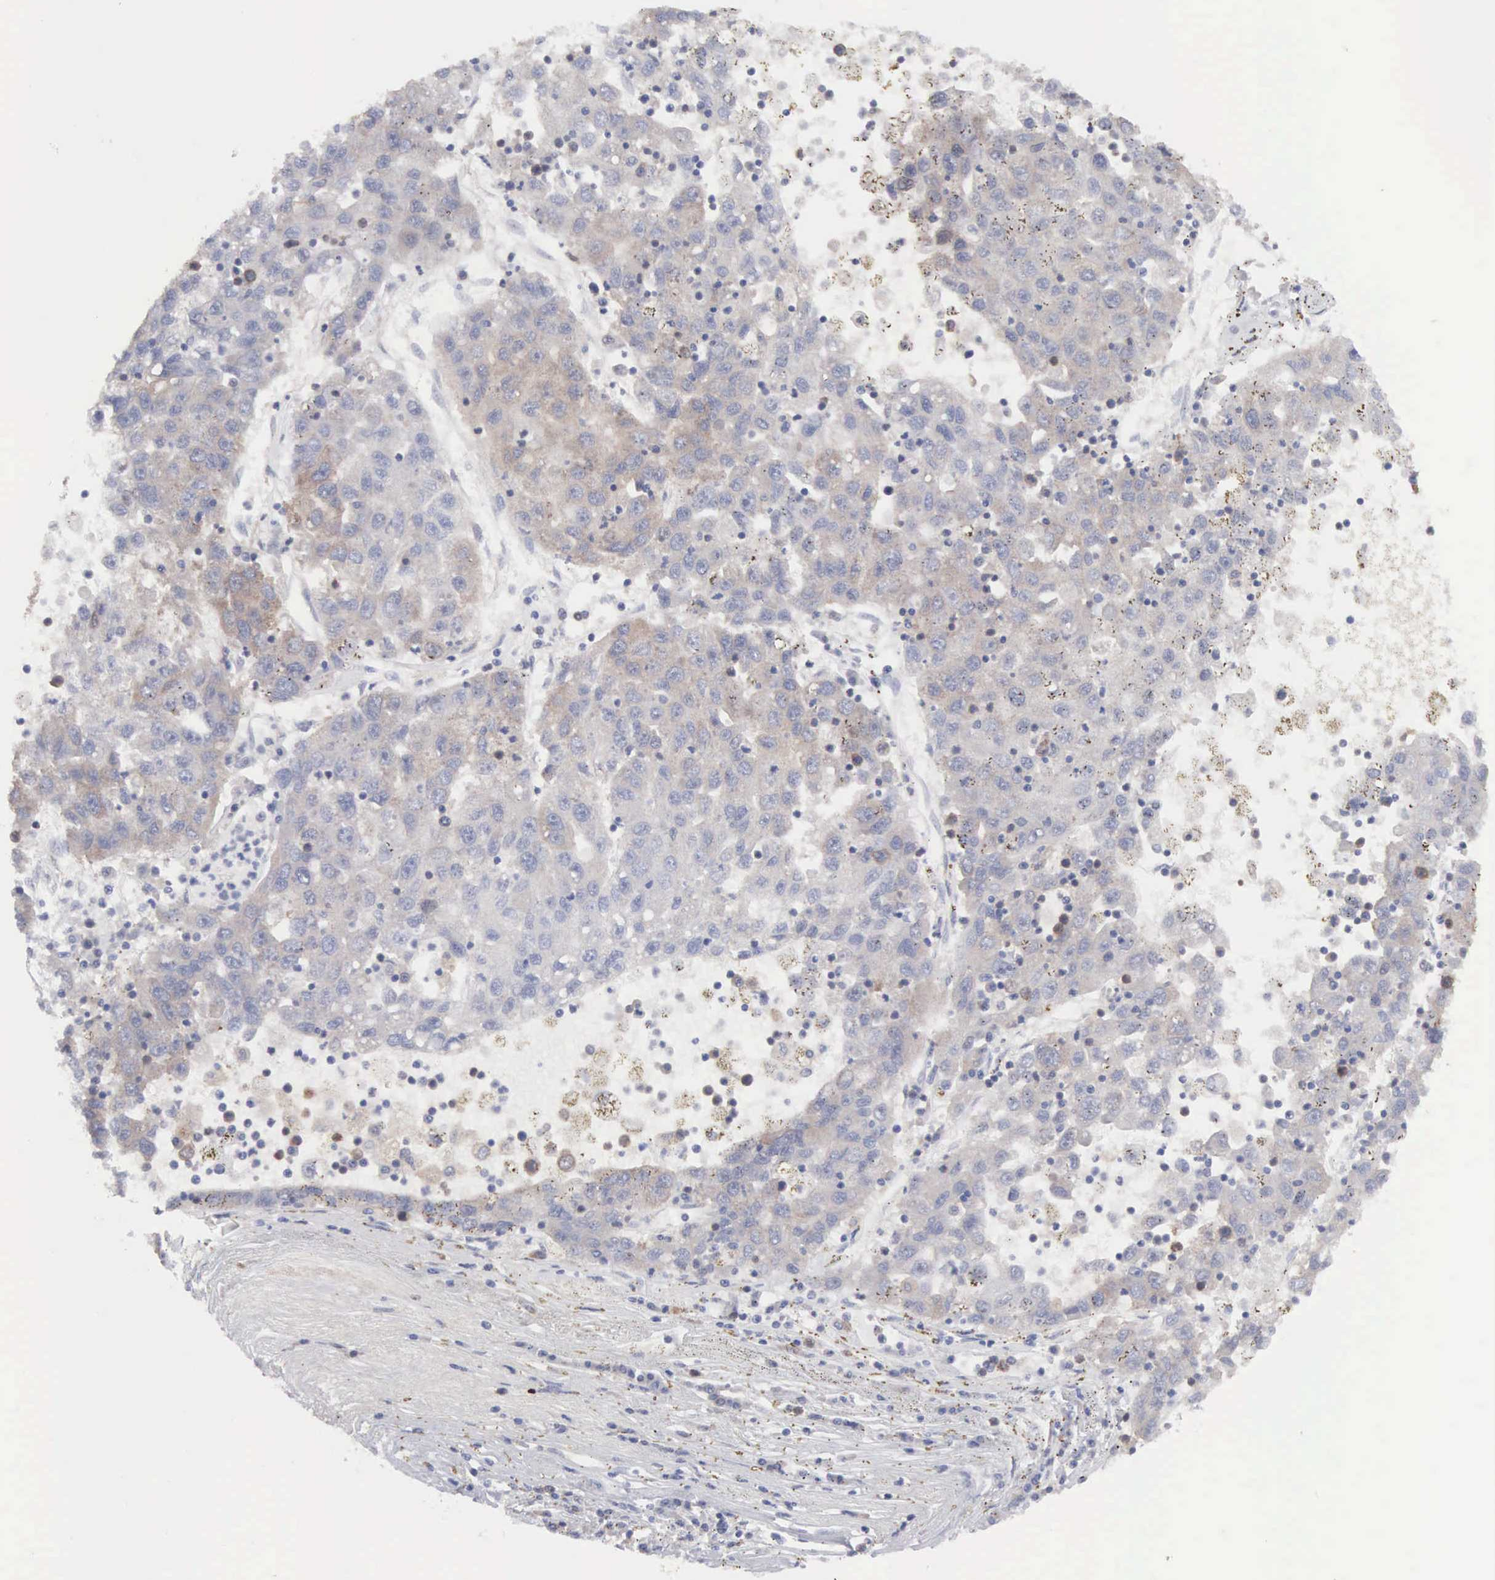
{"staining": {"intensity": "weak", "quantity": "<25%", "location": "cytoplasmic/membranous"}, "tissue": "liver cancer", "cell_type": "Tumor cells", "image_type": "cancer", "snomed": [{"axis": "morphology", "description": "Carcinoma, Hepatocellular, NOS"}, {"axis": "topography", "description": "Liver"}], "caption": "IHC of human liver cancer (hepatocellular carcinoma) demonstrates no expression in tumor cells. (DAB (3,3'-diaminobenzidine) immunohistochemistry with hematoxylin counter stain).", "gene": "MTHFD1", "patient": {"sex": "male", "age": 49}}